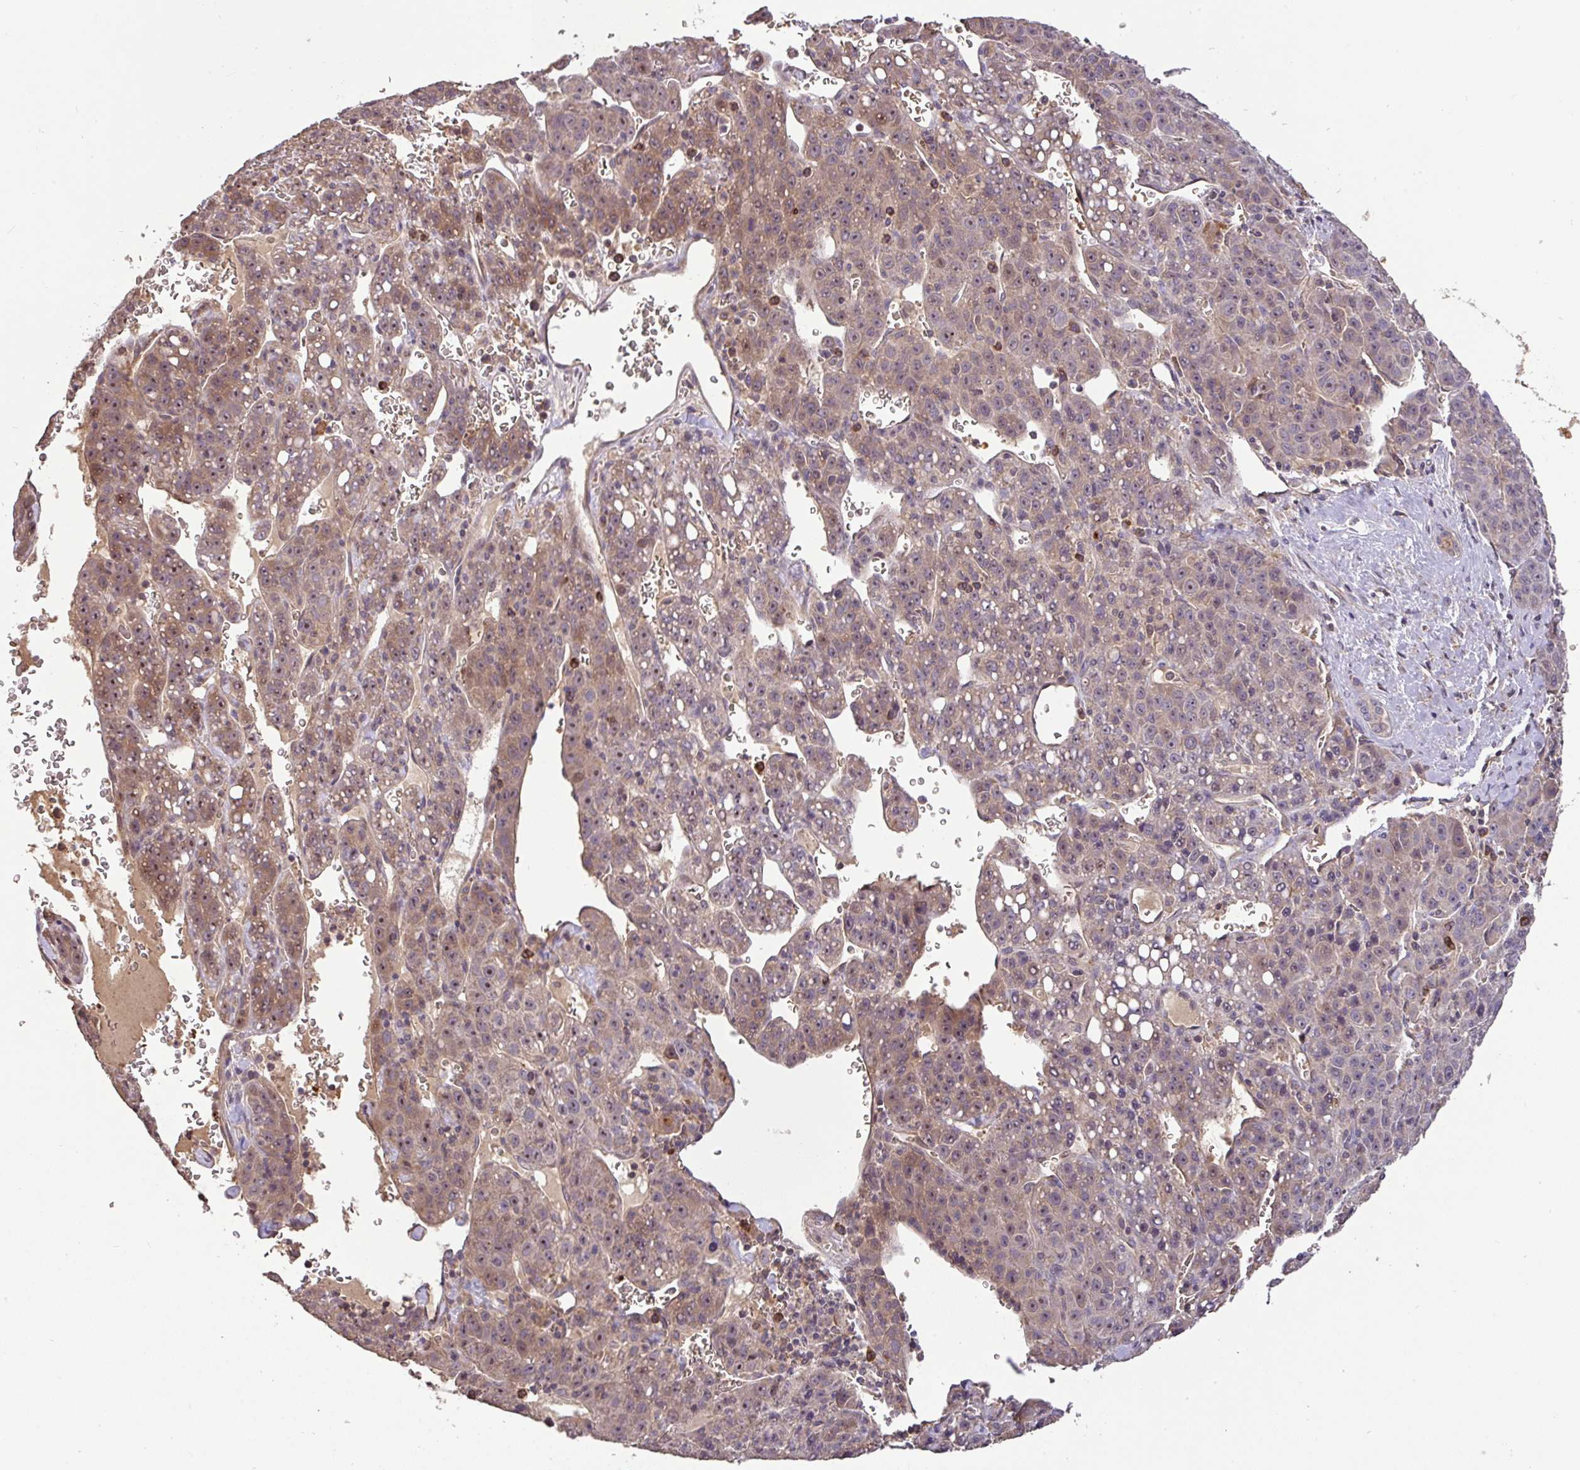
{"staining": {"intensity": "moderate", "quantity": "25%-75%", "location": "cytoplasmic/membranous,nuclear"}, "tissue": "liver cancer", "cell_type": "Tumor cells", "image_type": "cancer", "snomed": [{"axis": "morphology", "description": "Carcinoma, Hepatocellular, NOS"}, {"axis": "topography", "description": "Liver"}], "caption": "Approximately 25%-75% of tumor cells in human liver cancer (hepatocellular carcinoma) demonstrate moderate cytoplasmic/membranous and nuclear protein staining as visualized by brown immunohistochemical staining.", "gene": "C1QTNF9B", "patient": {"sex": "female", "age": 53}}